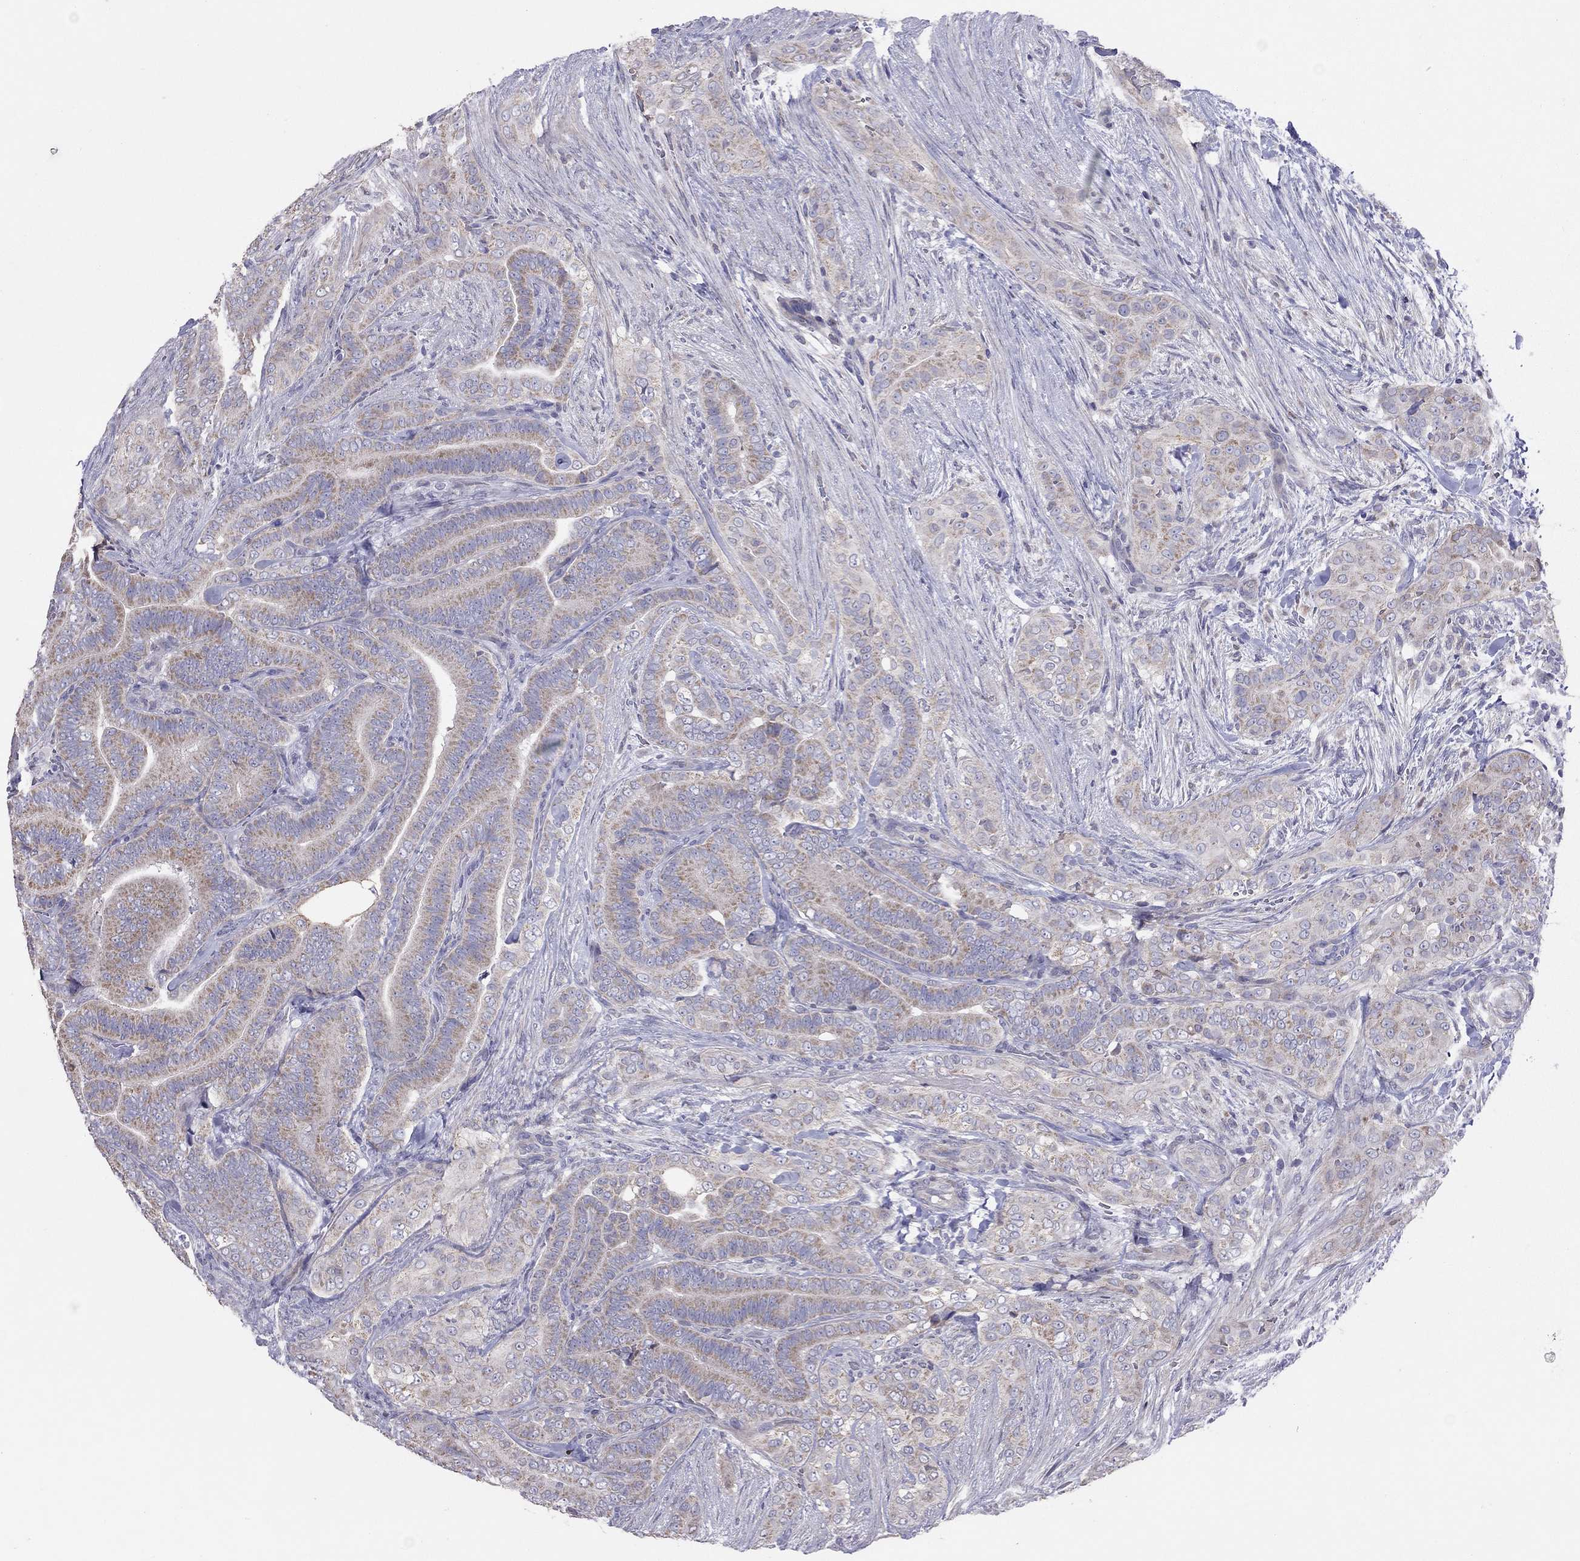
{"staining": {"intensity": "moderate", "quantity": ">75%", "location": "cytoplasmic/membranous"}, "tissue": "thyroid cancer", "cell_type": "Tumor cells", "image_type": "cancer", "snomed": [{"axis": "morphology", "description": "Papillary adenocarcinoma, NOS"}, {"axis": "topography", "description": "Thyroid gland"}], "caption": "Immunohistochemical staining of human thyroid cancer reveals moderate cytoplasmic/membranous protein positivity in about >75% of tumor cells.", "gene": "SYTL2", "patient": {"sex": "male", "age": 61}}